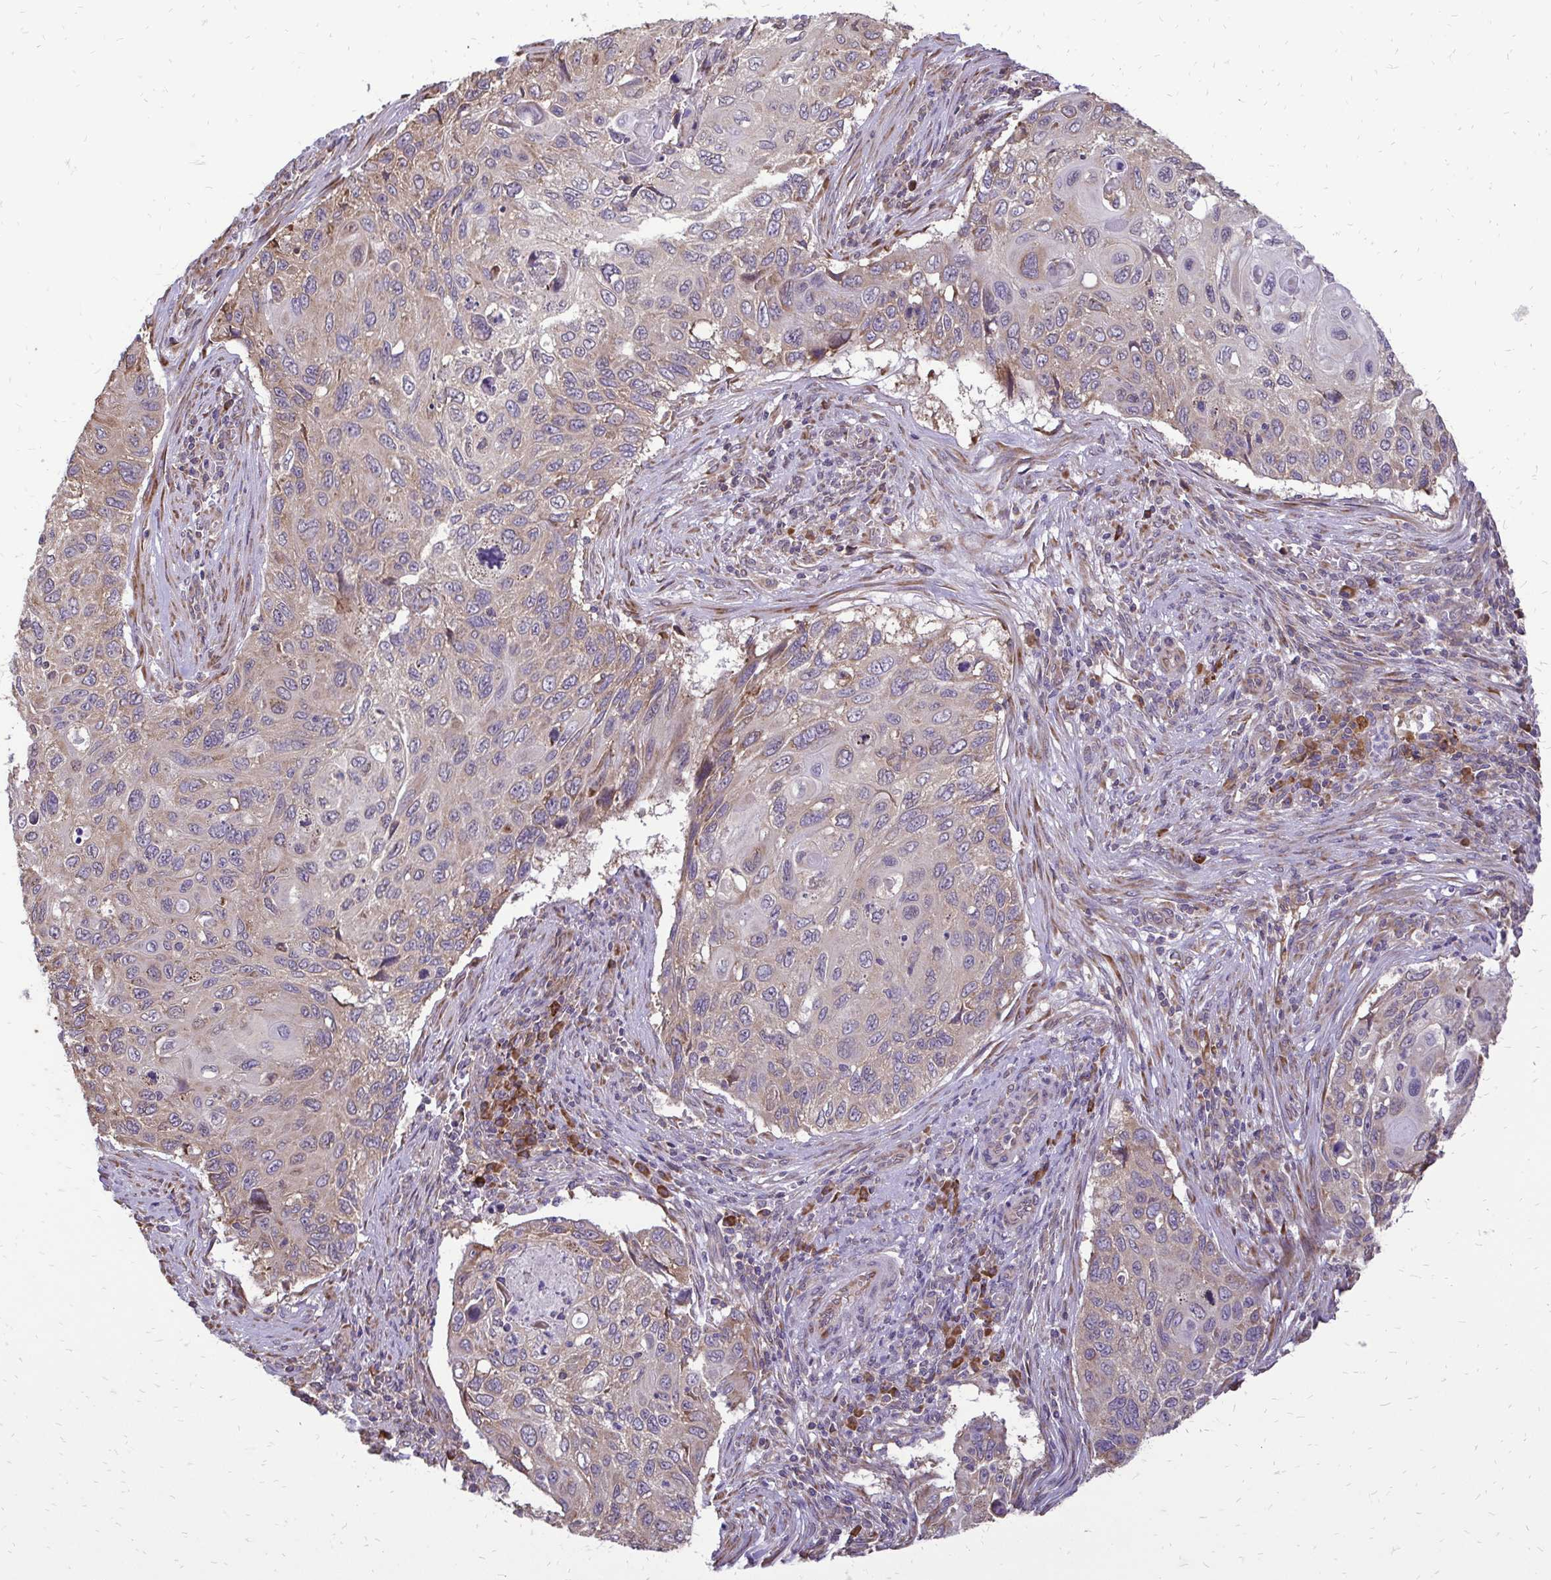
{"staining": {"intensity": "weak", "quantity": ">75%", "location": "cytoplasmic/membranous"}, "tissue": "cervical cancer", "cell_type": "Tumor cells", "image_type": "cancer", "snomed": [{"axis": "morphology", "description": "Squamous cell carcinoma, NOS"}, {"axis": "topography", "description": "Cervix"}], "caption": "Immunohistochemistry (IHC) of cervical cancer (squamous cell carcinoma) demonstrates low levels of weak cytoplasmic/membranous expression in about >75% of tumor cells.", "gene": "RPS3", "patient": {"sex": "female", "age": 70}}